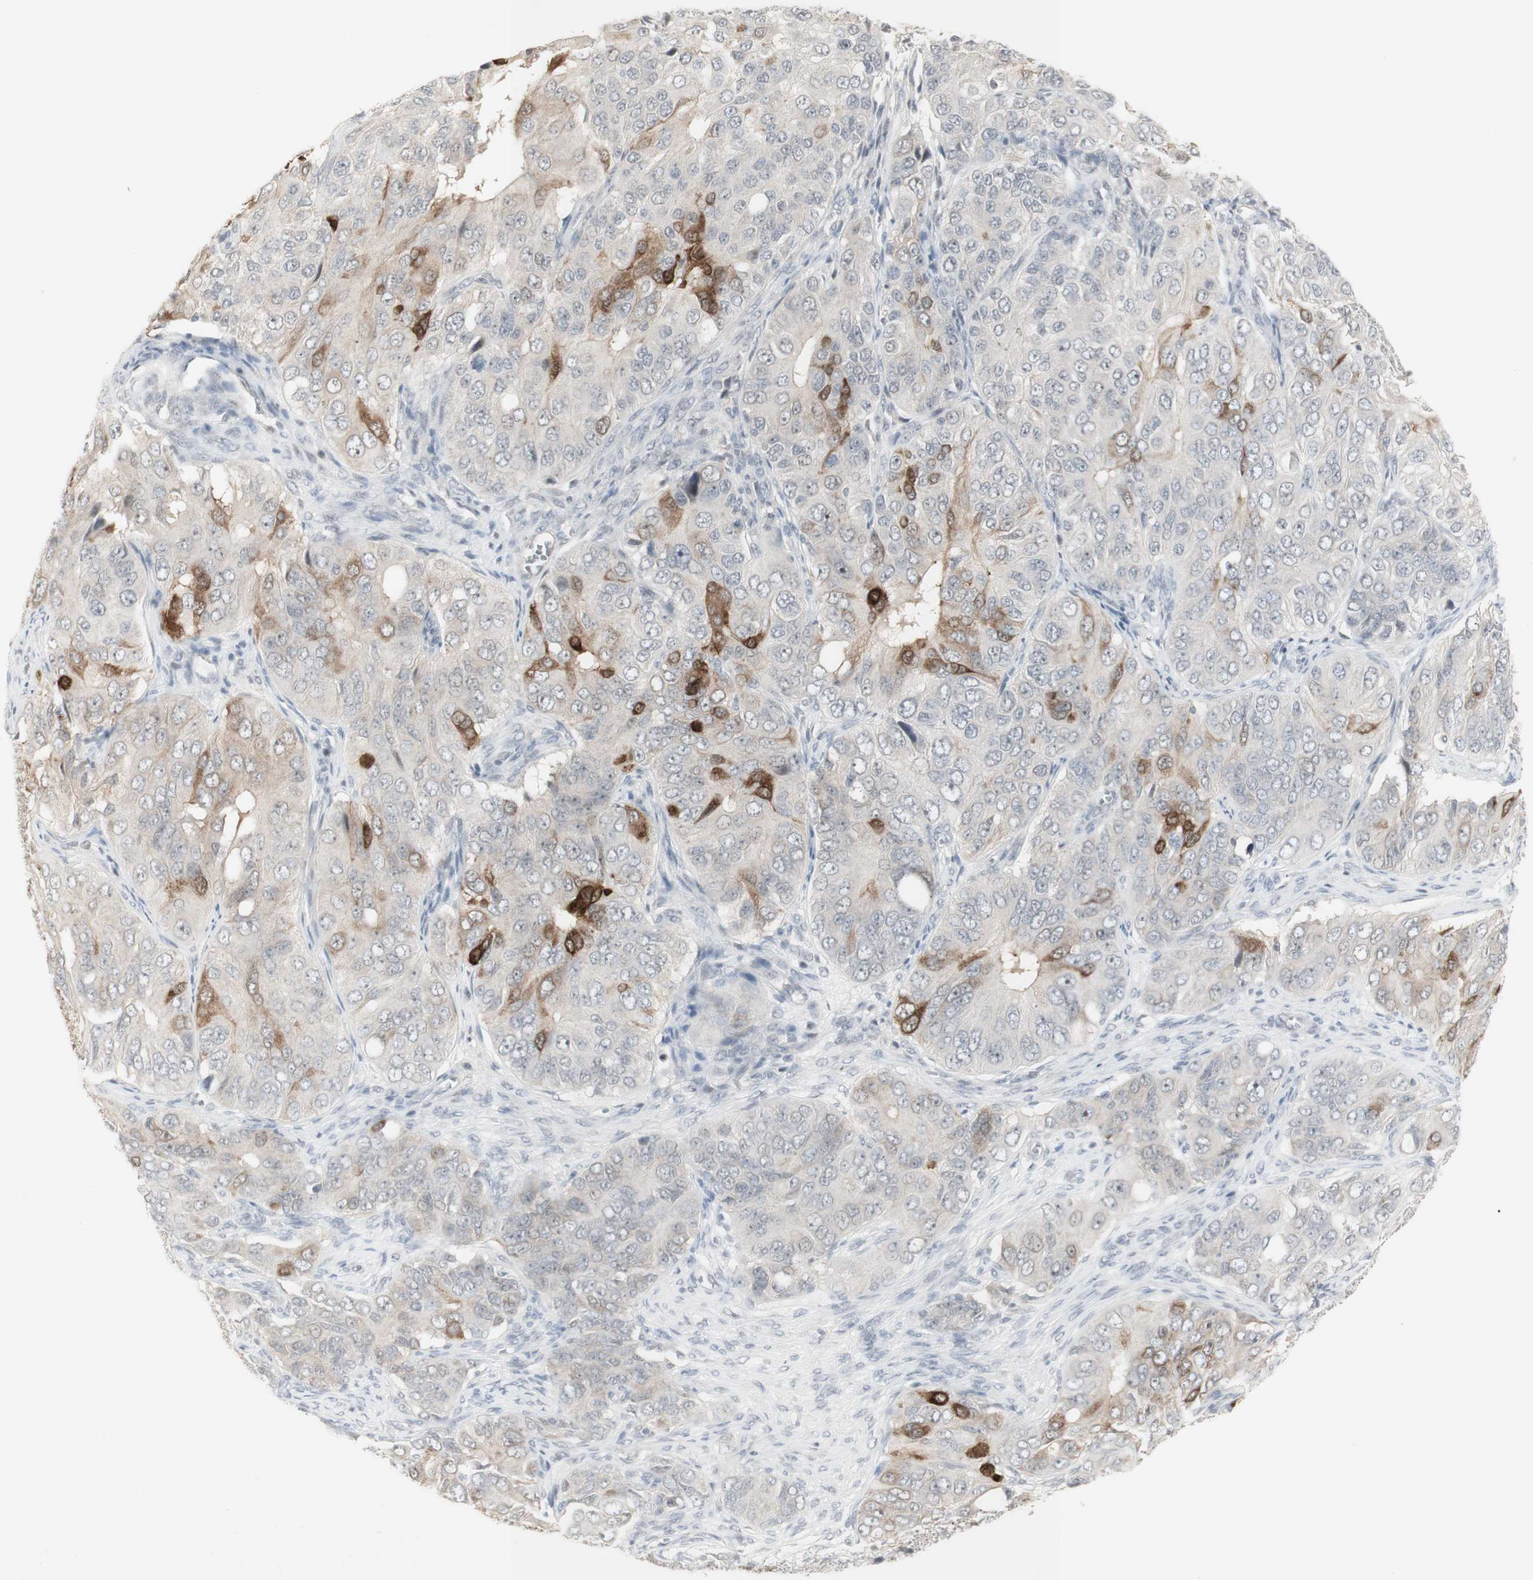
{"staining": {"intensity": "moderate", "quantity": "<25%", "location": "cytoplasmic/membranous"}, "tissue": "ovarian cancer", "cell_type": "Tumor cells", "image_type": "cancer", "snomed": [{"axis": "morphology", "description": "Carcinoma, endometroid"}, {"axis": "topography", "description": "Ovary"}], "caption": "DAB (3,3'-diaminobenzidine) immunohistochemical staining of human ovarian cancer reveals moderate cytoplasmic/membranous protein staining in approximately <25% of tumor cells.", "gene": "C1orf116", "patient": {"sex": "female", "age": 51}}